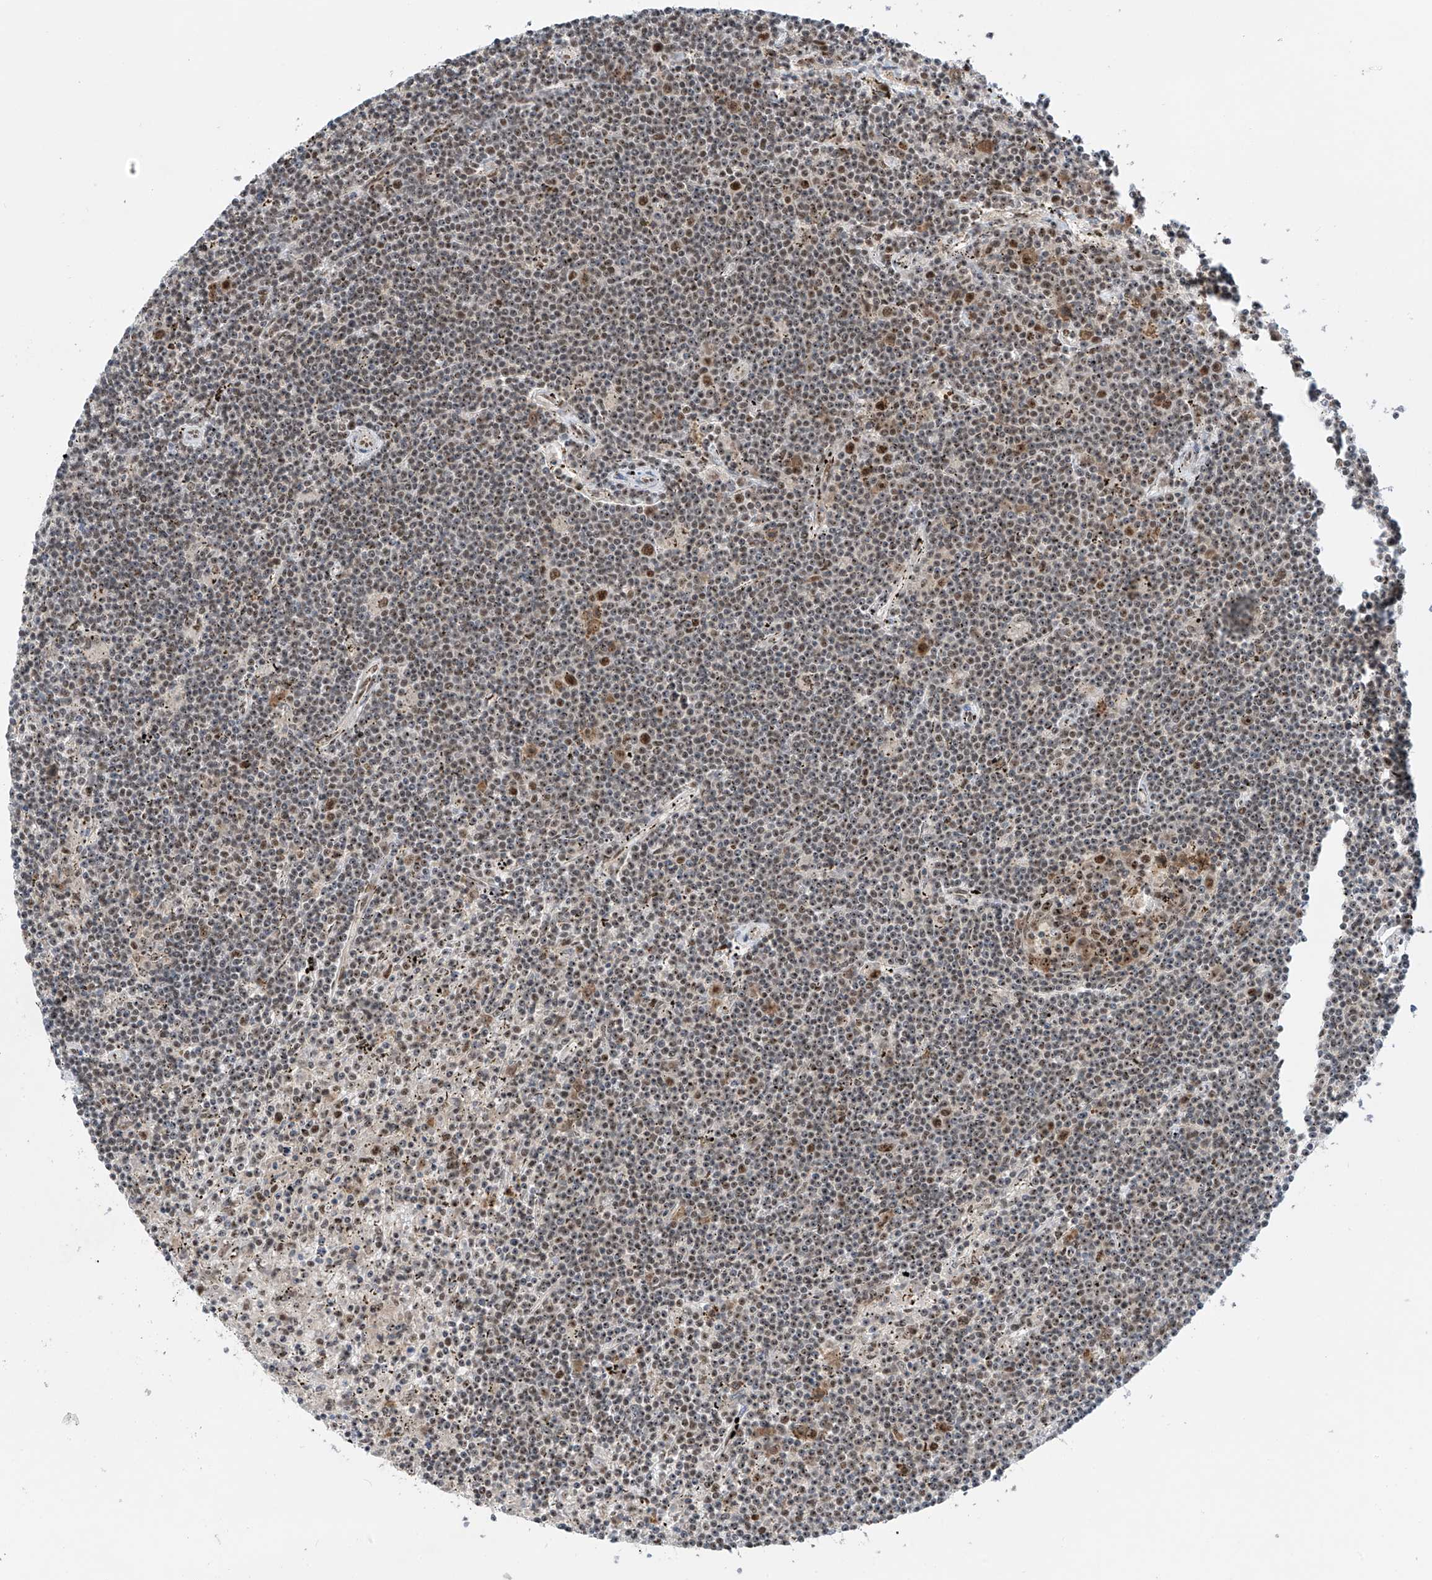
{"staining": {"intensity": "moderate", "quantity": ">75%", "location": "nuclear"}, "tissue": "lymphoma", "cell_type": "Tumor cells", "image_type": "cancer", "snomed": [{"axis": "morphology", "description": "Malignant lymphoma, non-Hodgkin's type, Low grade"}, {"axis": "topography", "description": "Spleen"}], "caption": "Immunohistochemical staining of human lymphoma shows moderate nuclear protein staining in approximately >75% of tumor cells.", "gene": "RPAIN", "patient": {"sex": "male", "age": 76}}